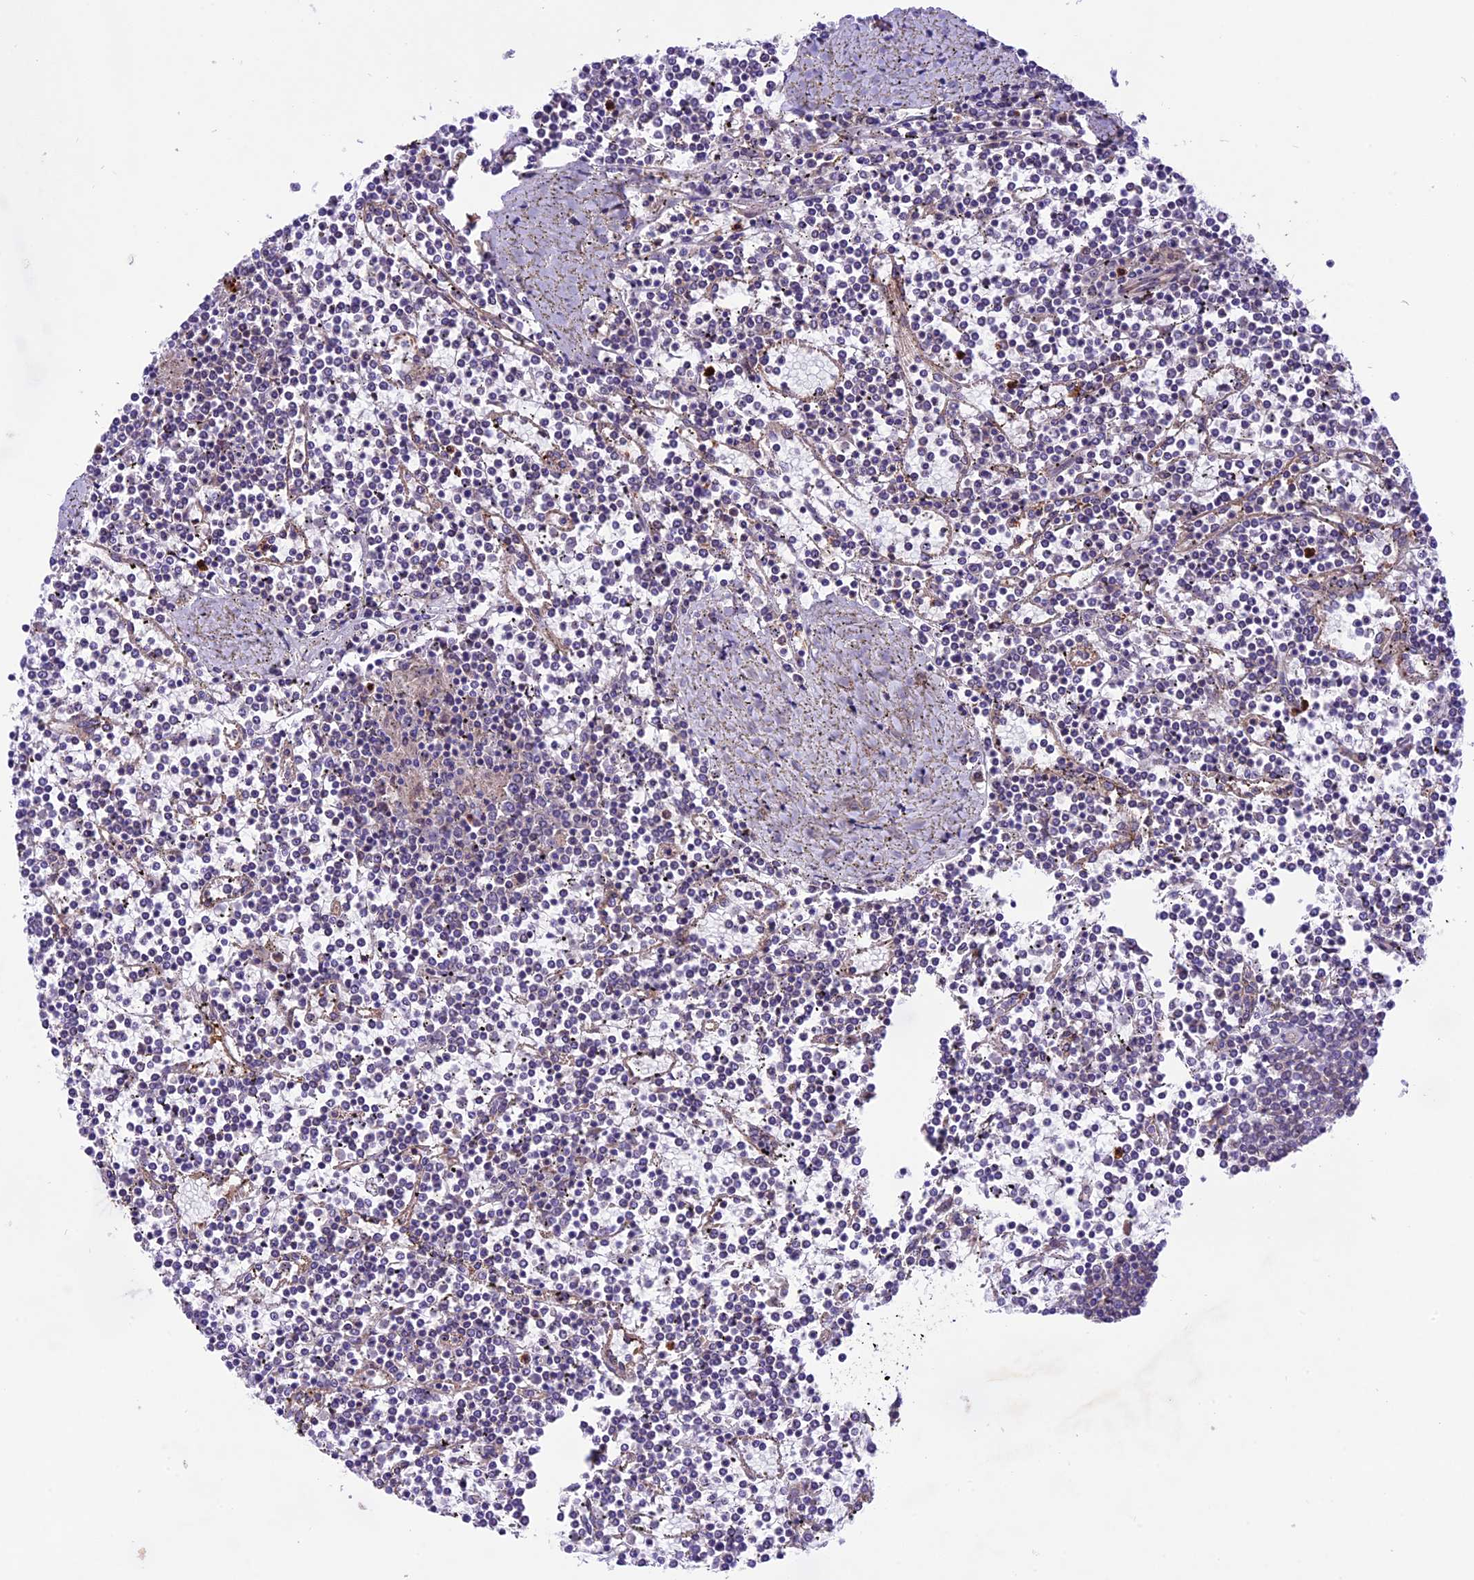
{"staining": {"intensity": "negative", "quantity": "none", "location": "none"}, "tissue": "lymphoma", "cell_type": "Tumor cells", "image_type": "cancer", "snomed": [{"axis": "morphology", "description": "Malignant lymphoma, non-Hodgkin's type, Low grade"}, {"axis": "topography", "description": "Spleen"}], "caption": "Tumor cells show no significant protein positivity in low-grade malignant lymphoma, non-Hodgkin's type.", "gene": "SPRED1", "patient": {"sex": "female", "age": 19}}